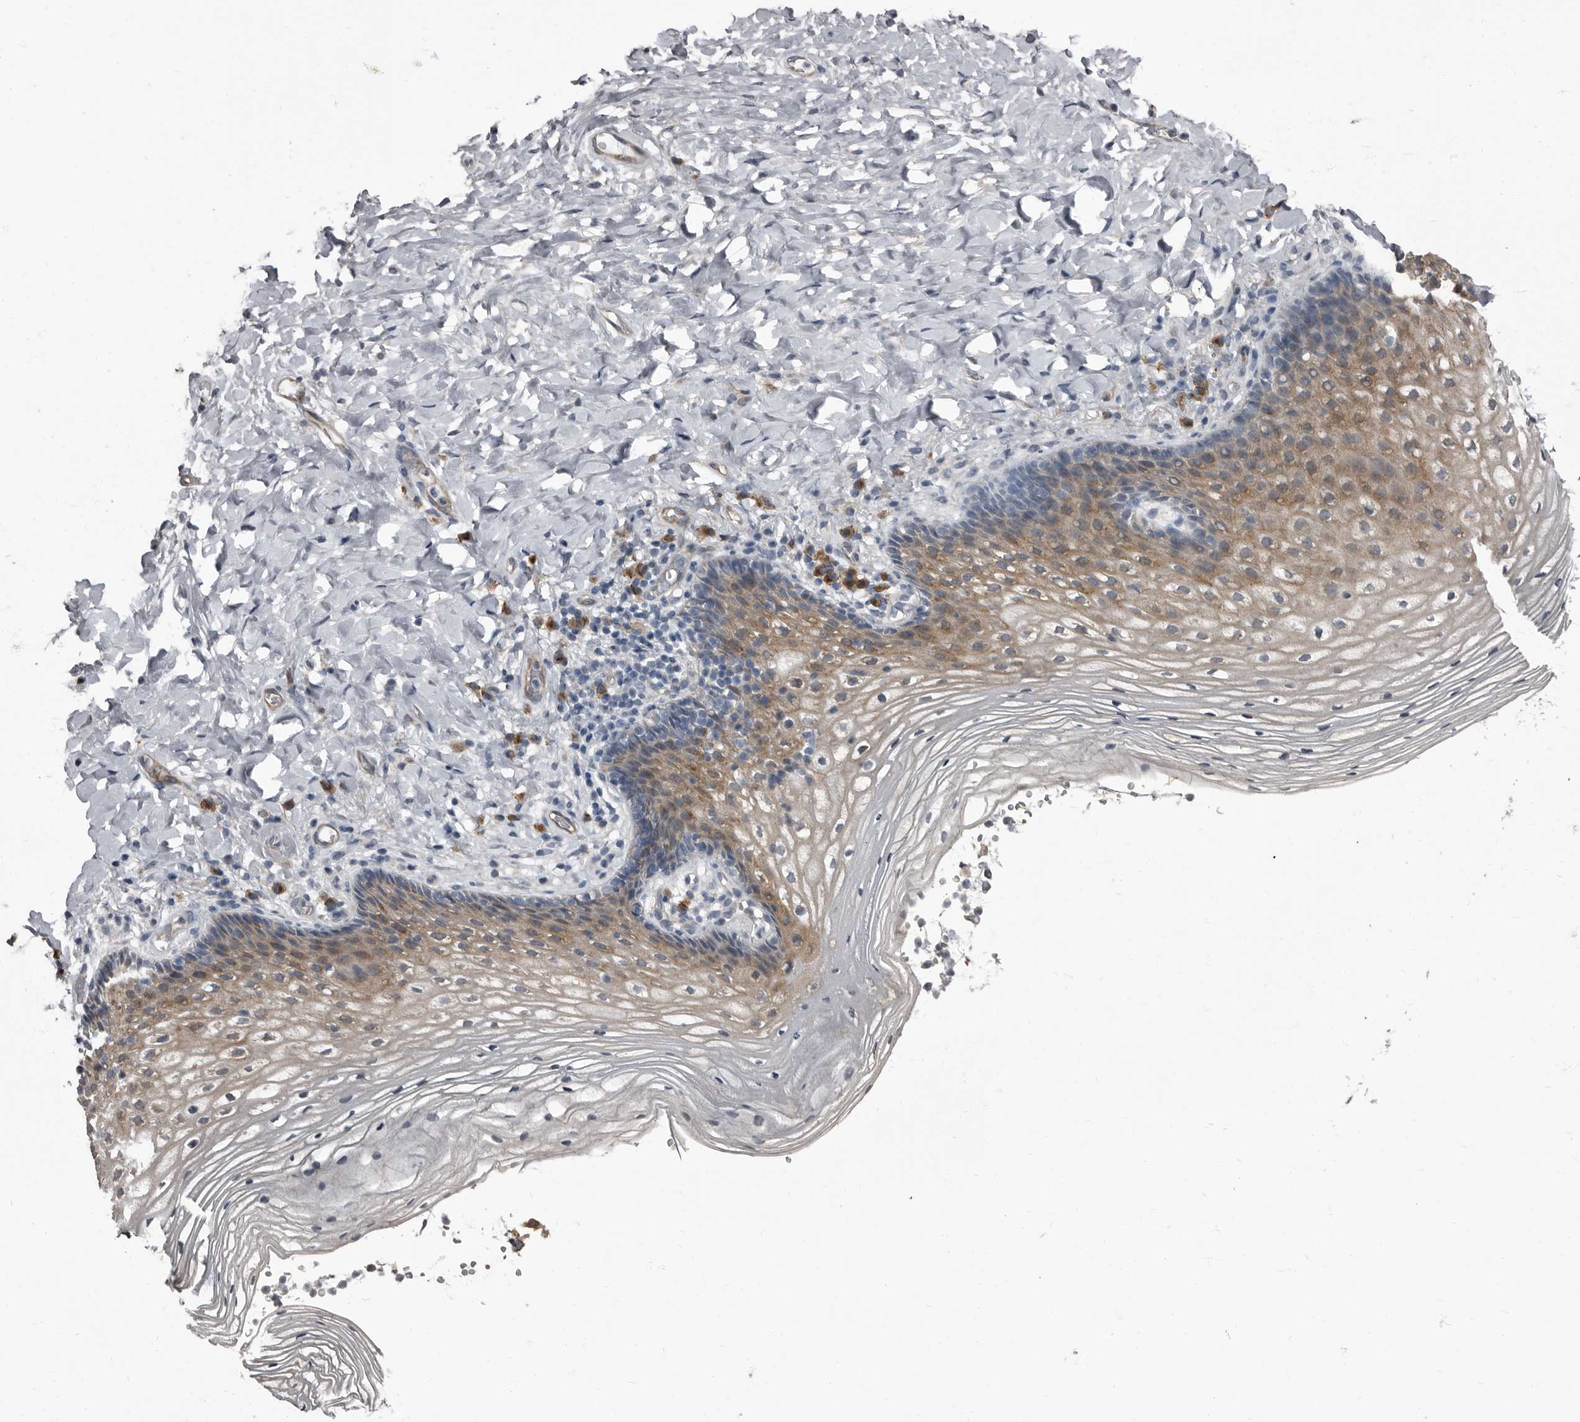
{"staining": {"intensity": "moderate", "quantity": "25%-75%", "location": "cytoplasmic/membranous"}, "tissue": "vagina", "cell_type": "Squamous epithelial cells", "image_type": "normal", "snomed": [{"axis": "morphology", "description": "Normal tissue, NOS"}, {"axis": "topography", "description": "Vagina"}], "caption": "This histopathology image displays immunohistochemistry staining of benign vagina, with medium moderate cytoplasmic/membranous staining in approximately 25%-75% of squamous epithelial cells.", "gene": "TPD52L1", "patient": {"sex": "female", "age": 60}}